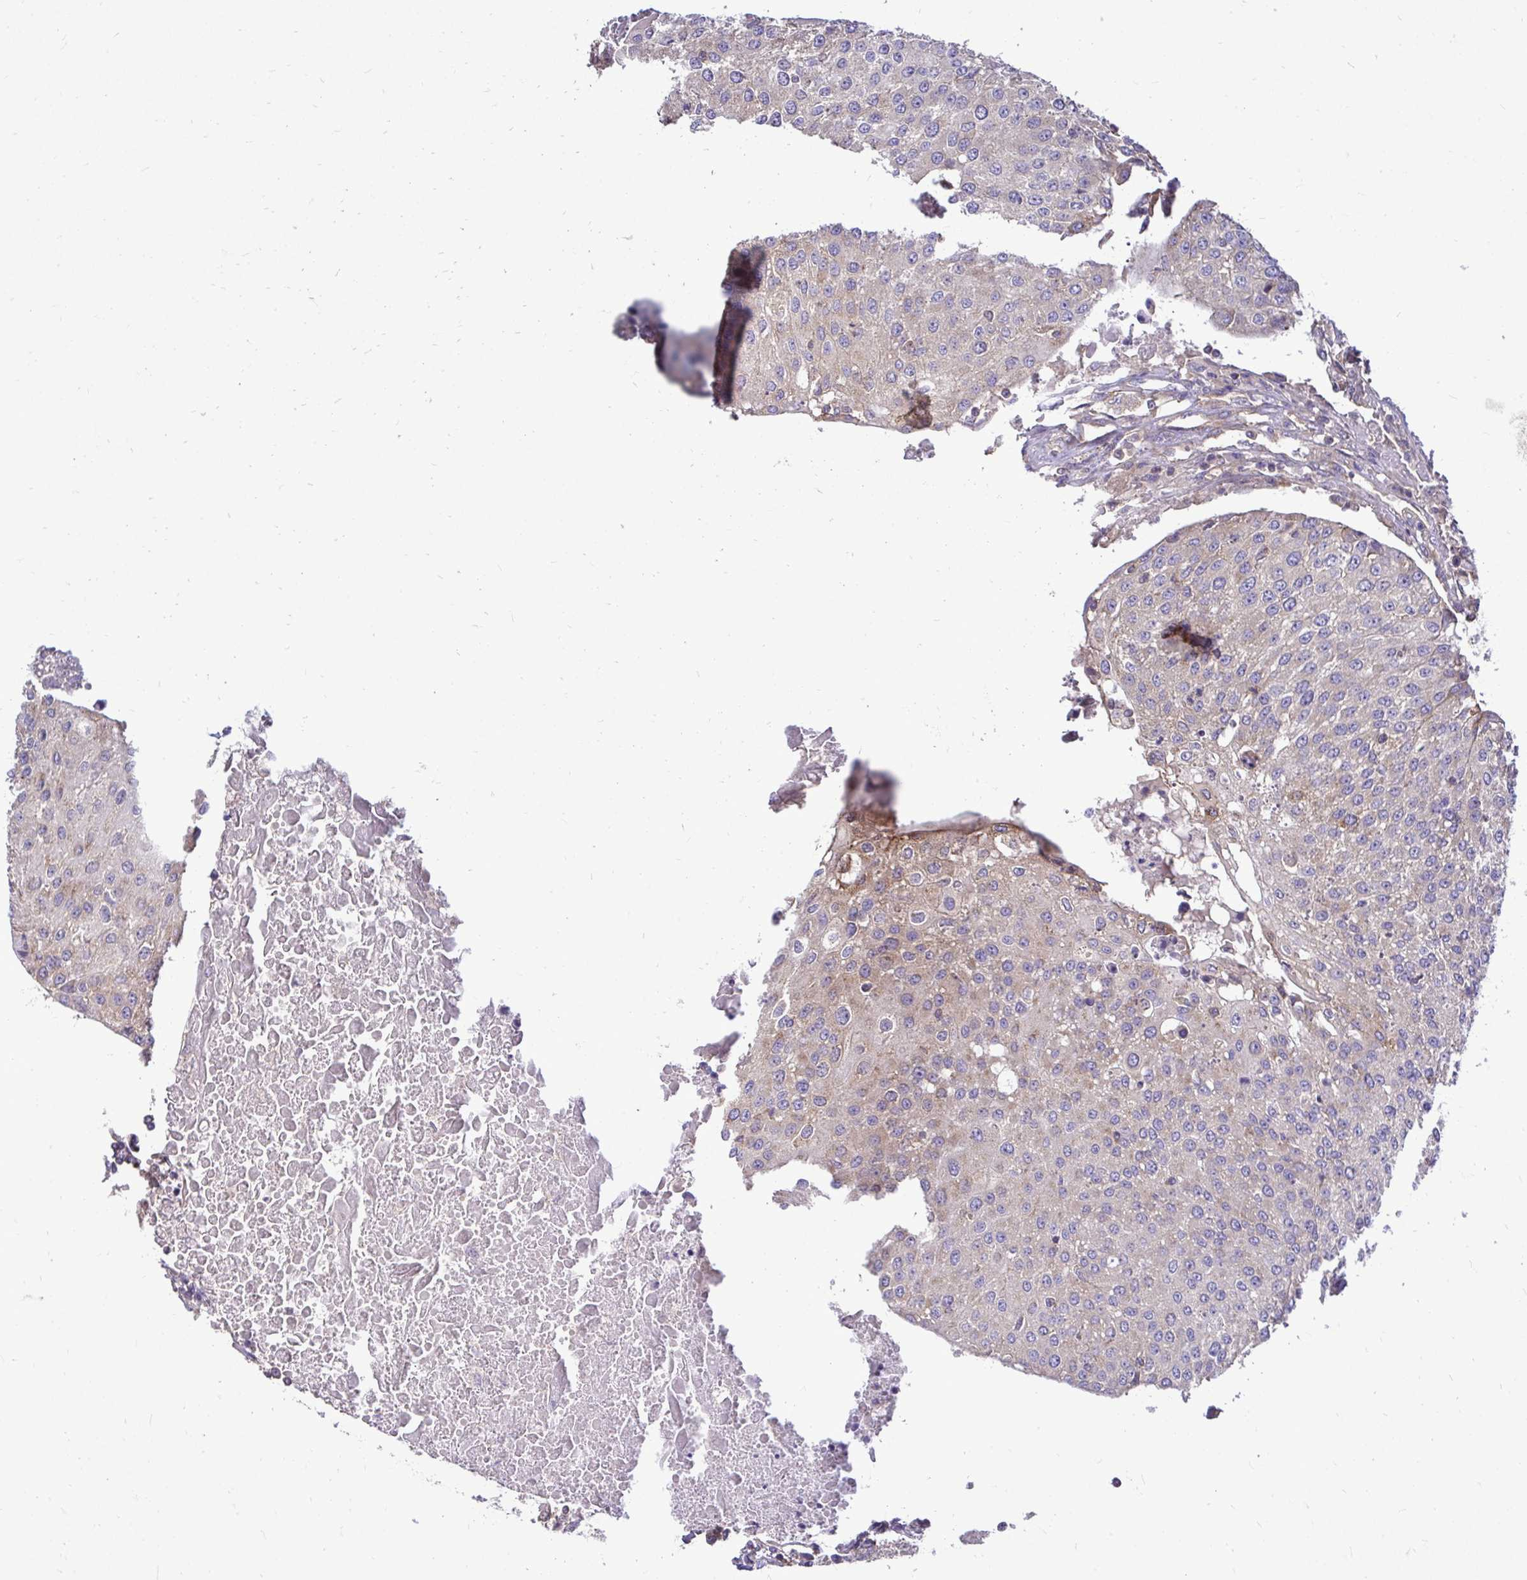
{"staining": {"intensity": "weak", "quantity": "<25%", "location": "cytoplasmic/membranous"}, "tissue": "urothelial cancer", "cell_type": "Tumor cells", "image_type": "cancer", "snomed": [{"axis": "morphology", "description": "Urothelial carcinoma, High grade"}, {"axis": "topography", "description": "Urinary bladder"}], "caption": "Protein analysis of urothelial carcinoma (high-grade) exhibits no significant staining in tumor cells.", "gene": "FMR1", "patient": {"sex": "female", "age": 85}}